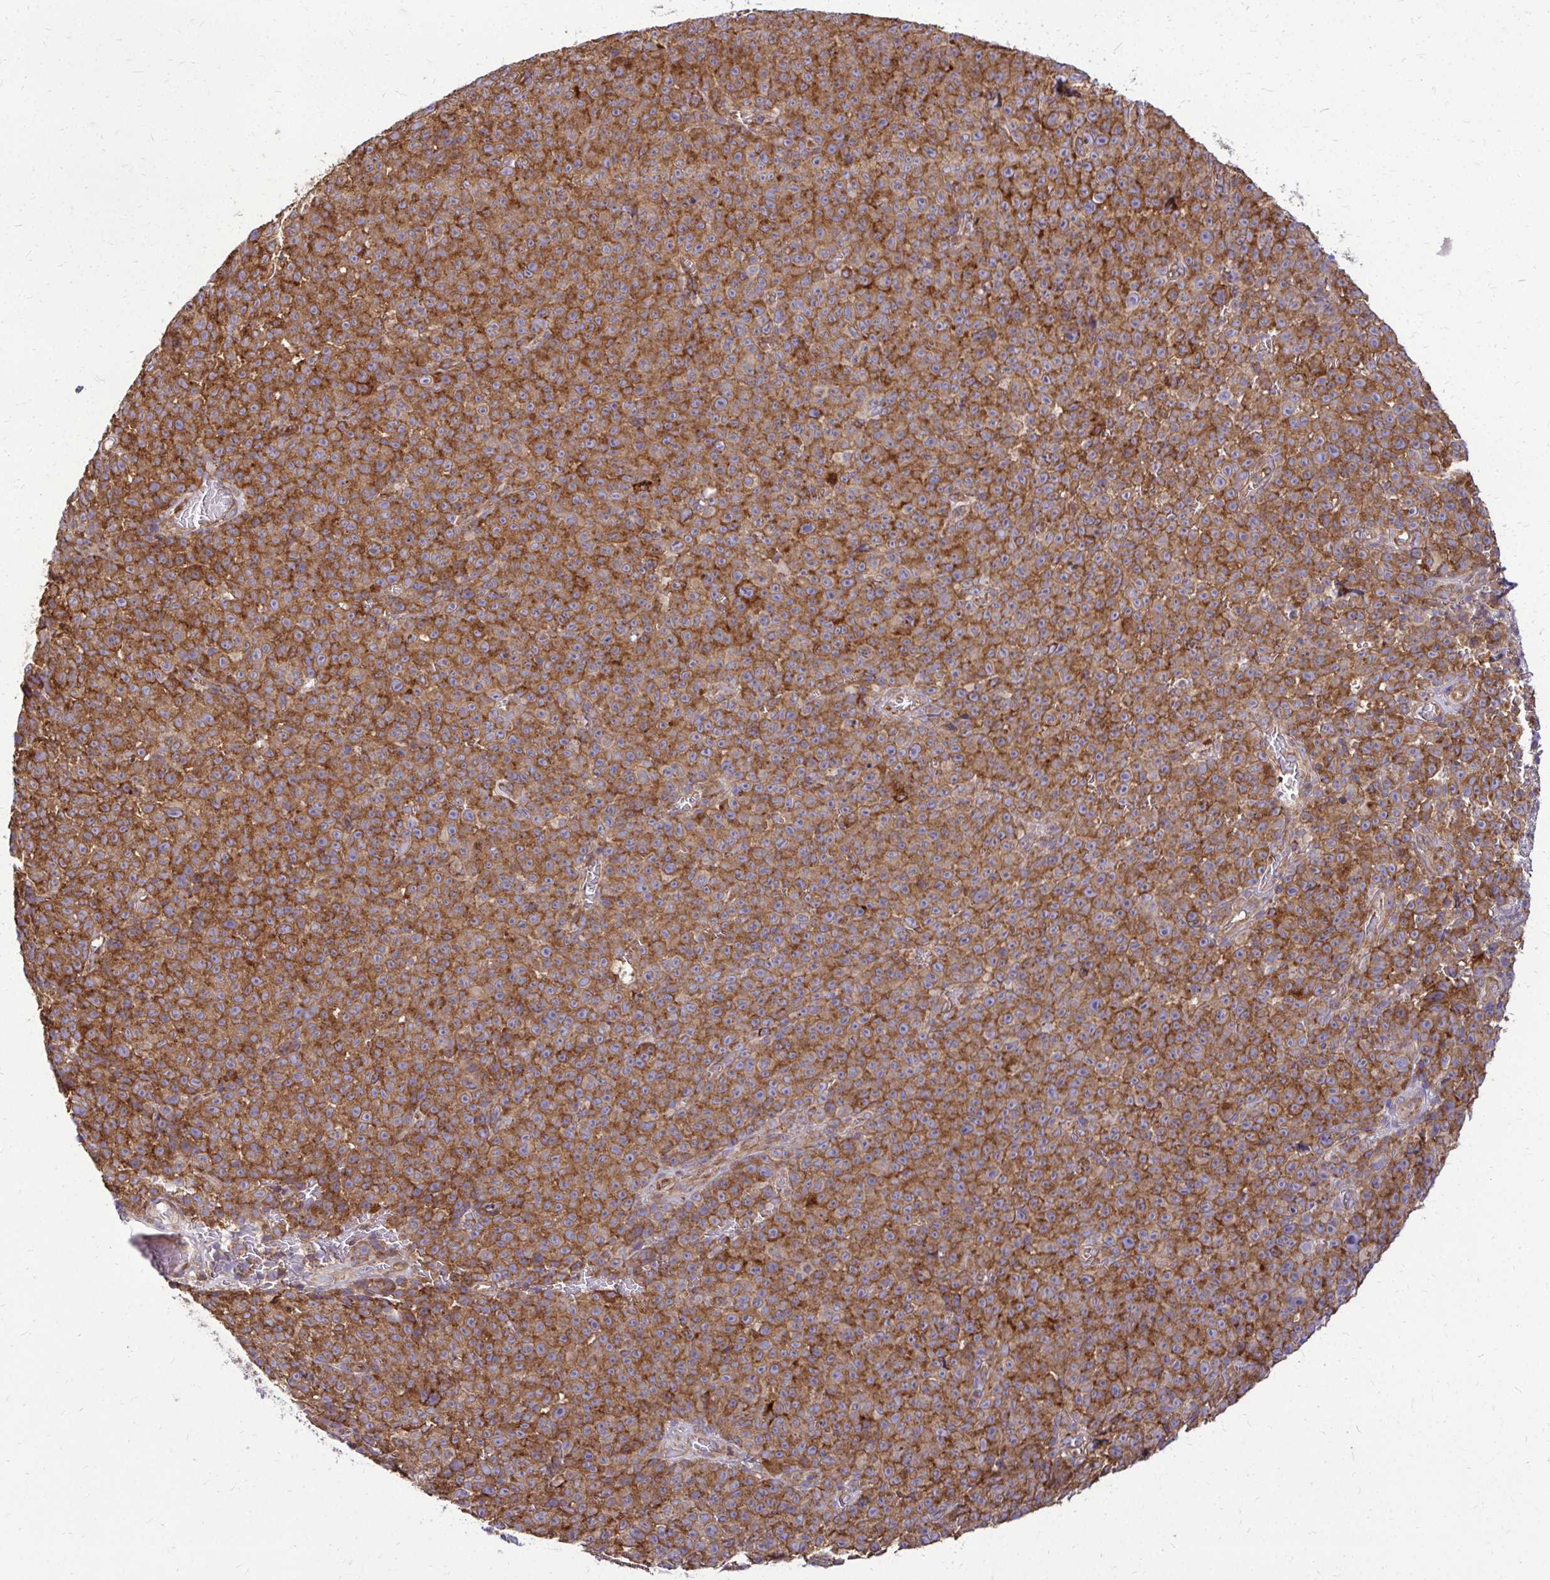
{"staining": {"intensity": "strong", "quantity": ">75%", "location": "cytoplasmic/membranous"}, "tissue": "melanoma", "cell_type": "Tumor cells", "image_type": "cancer", "snomed": [{"axis": "morphology", "description": "Malignant melanoma, NOS"}, {"axis": "topography", "description": "Skin"}], "caption": "High-power microscopy captured an IHC micrograph of melanoma, revealing strong cytoplasmic/membranous positivity in approximately >75% of tumor cells. The protein is shown in brown color, while the nuclei are stained blue.", "gene": "FMR1", "patient": {"sex": "female", "age": 82}}